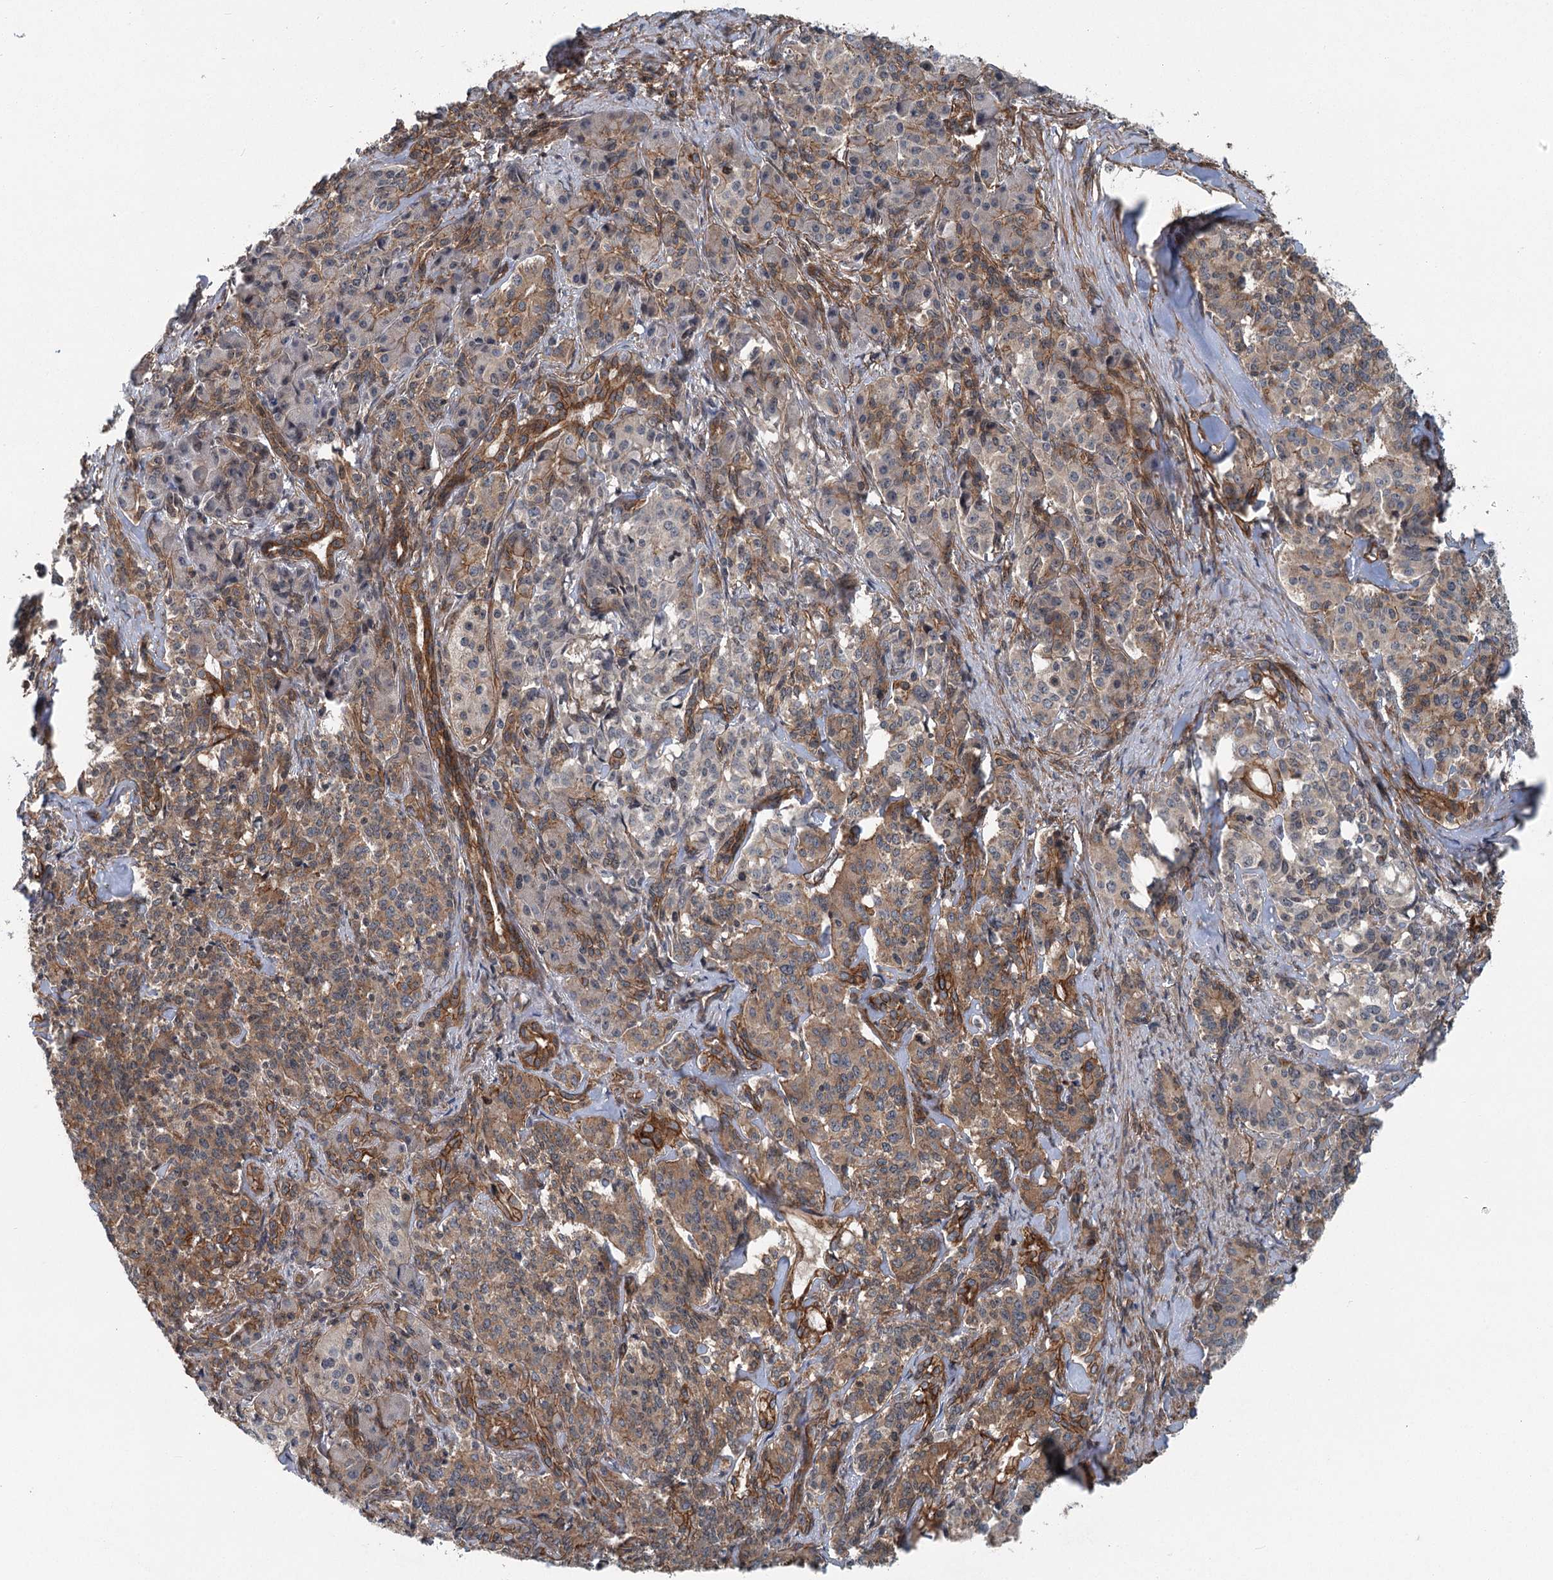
{"staining": {"intensity": "moderate", "quantity": "25%-75%", "location": "cytoplasmic/membranous"}, "tissue": "pancreatic cancer", "cell_type": "Tumor cells", "image_type": "cancer", "snomed": [{"axis": "morphology", "description": "Adenocarcinoma, NOS"}, {"axis": "topography", "description": "Pancreas"}], "caption": "Pancreatic cancer (adenocarcinoma) tissue shows moderate cytoplasmic/membranous expression in about 25%-75% of tumor cells", "gene": "IQSEC1", "patient": {"sex": "female", "age": 74}}